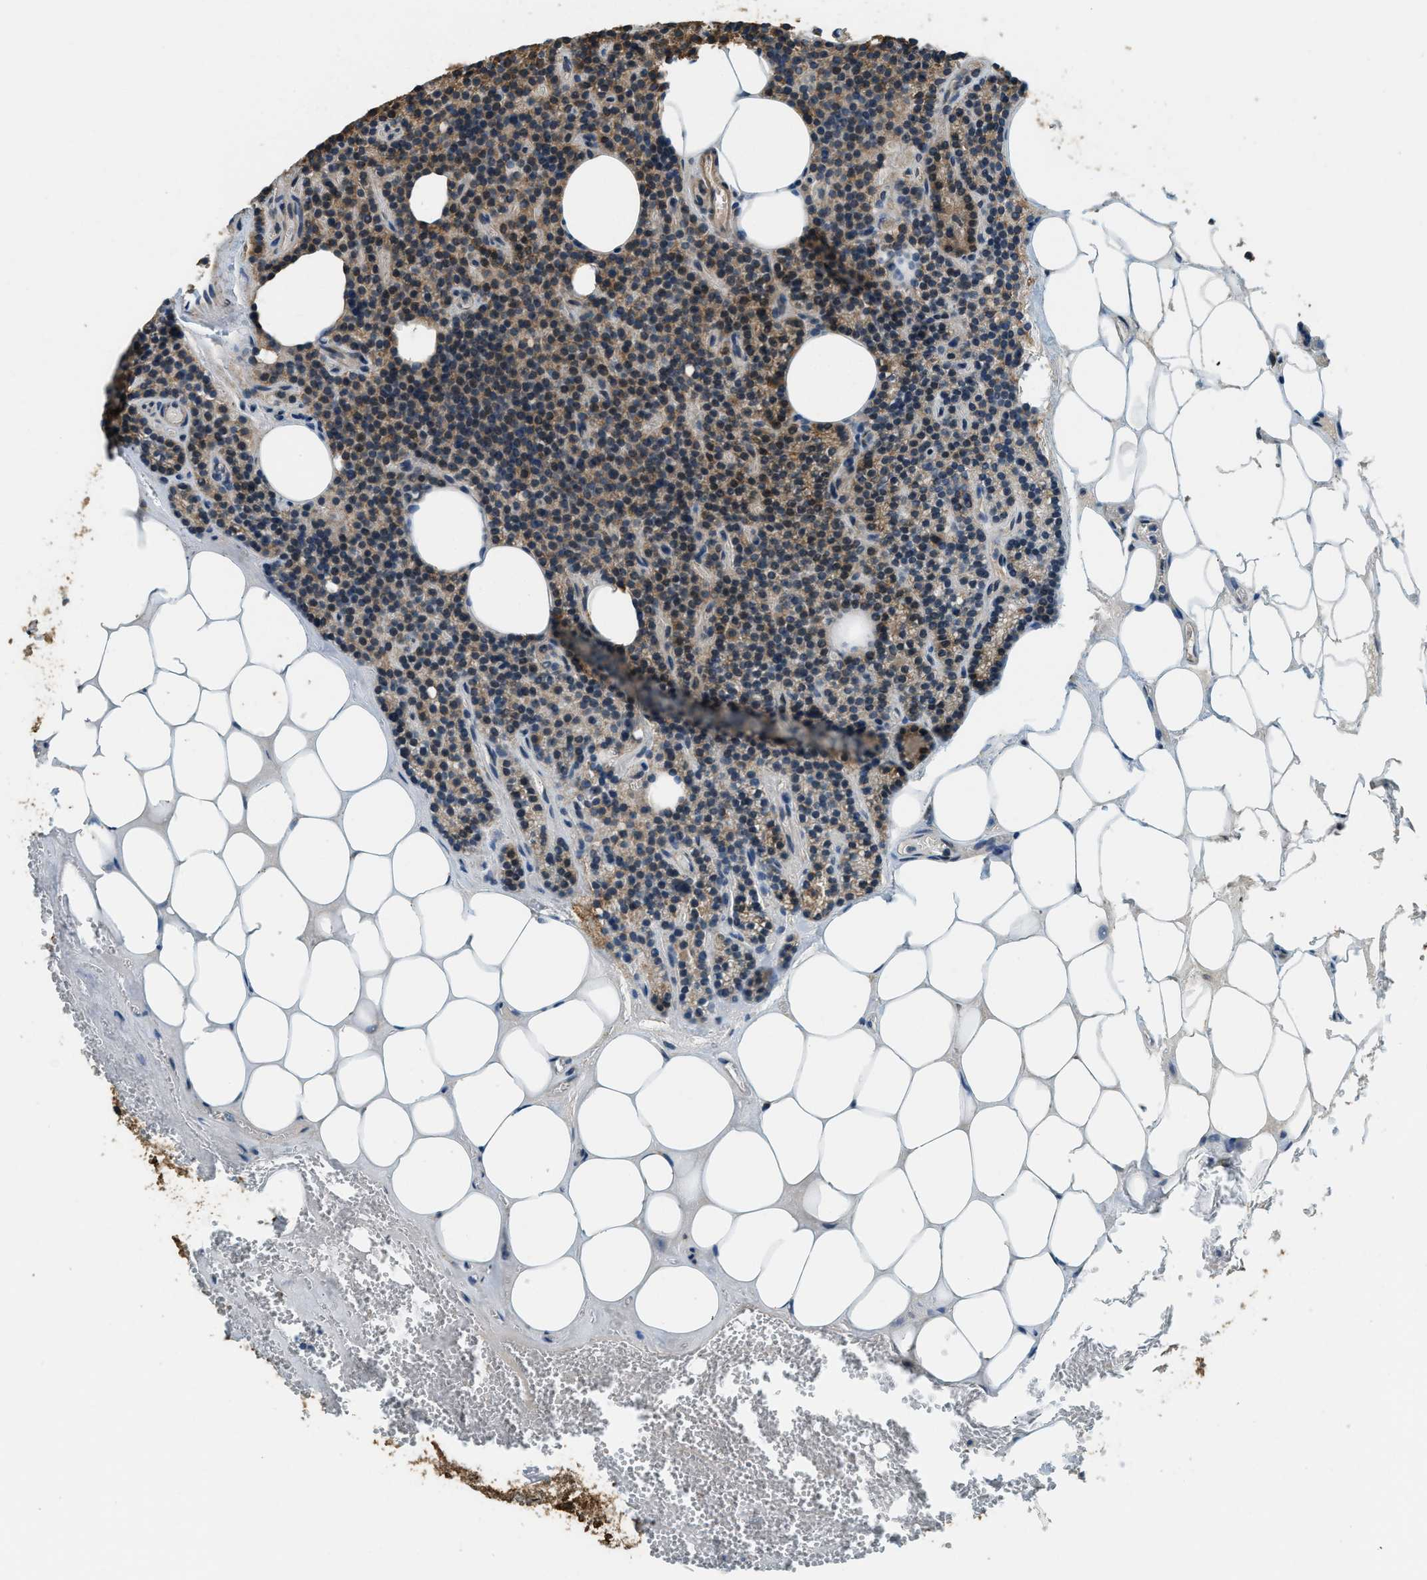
{"staining": {"intensity": "weak", "quantity": ">75%", "location": "cytoplasmic/membranous"}, "tissue": "parathyroid gland", "cell_type": "Glandular cells", "image_type": "normal", "snomed": [{"axis": "morphology", "description": "Normal tissue, NOS"}, {"axis": "morphology", "description": "Adenoma, NOS"}, {"axis": "topography", "description": "Parathyroid gland"}], "caption": "Brown immunohistochemical staining in benign parathyroid gland demonstrates weak cytoplasmic/membranous expression in approximately >75% of glandular cells.", "gene": "ERGIC1", "patient": {"sex": "female", "age": 43}}